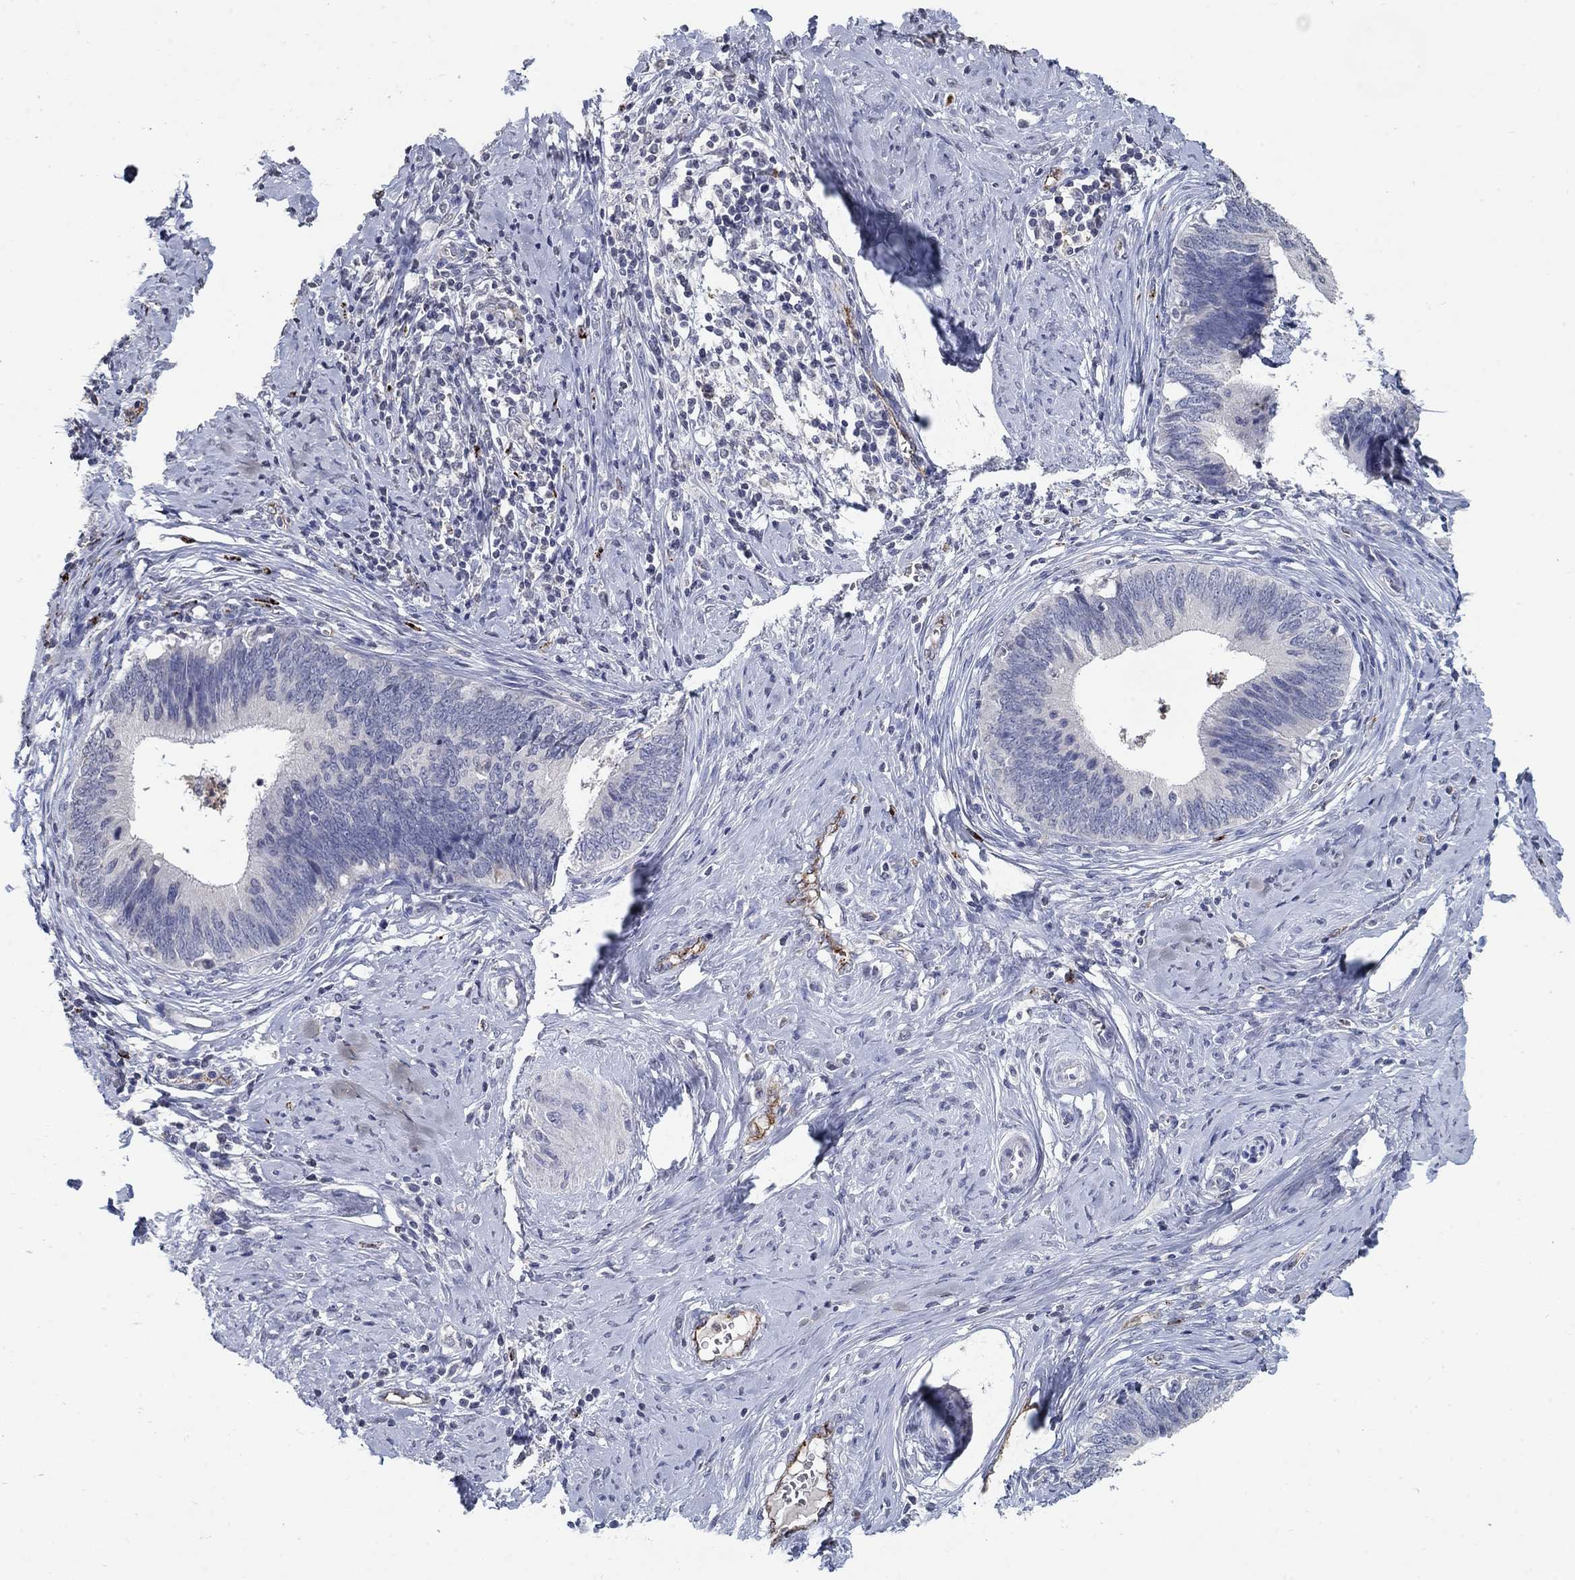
{"staining": {"intensity": "negative", "quantity": "none", "location": "none"}, "tissue": "cervical cancer", "cell_type": "Tumor cells", "image_type": "cancer", "snomed": [{"axis": "morphology", "description": "Adenocarcinoma, NOS"}, {"axis": "topography", "description": "Cervix"}], "caption": "High power microscopy histopathology image of an immunohistochemistry (IHC) image of cervical cancer (adenocarcinoma), revealing no significant expression in tumor cells.", "gene": "TINAG", "patient": {"sex": "female", "age": 42}}